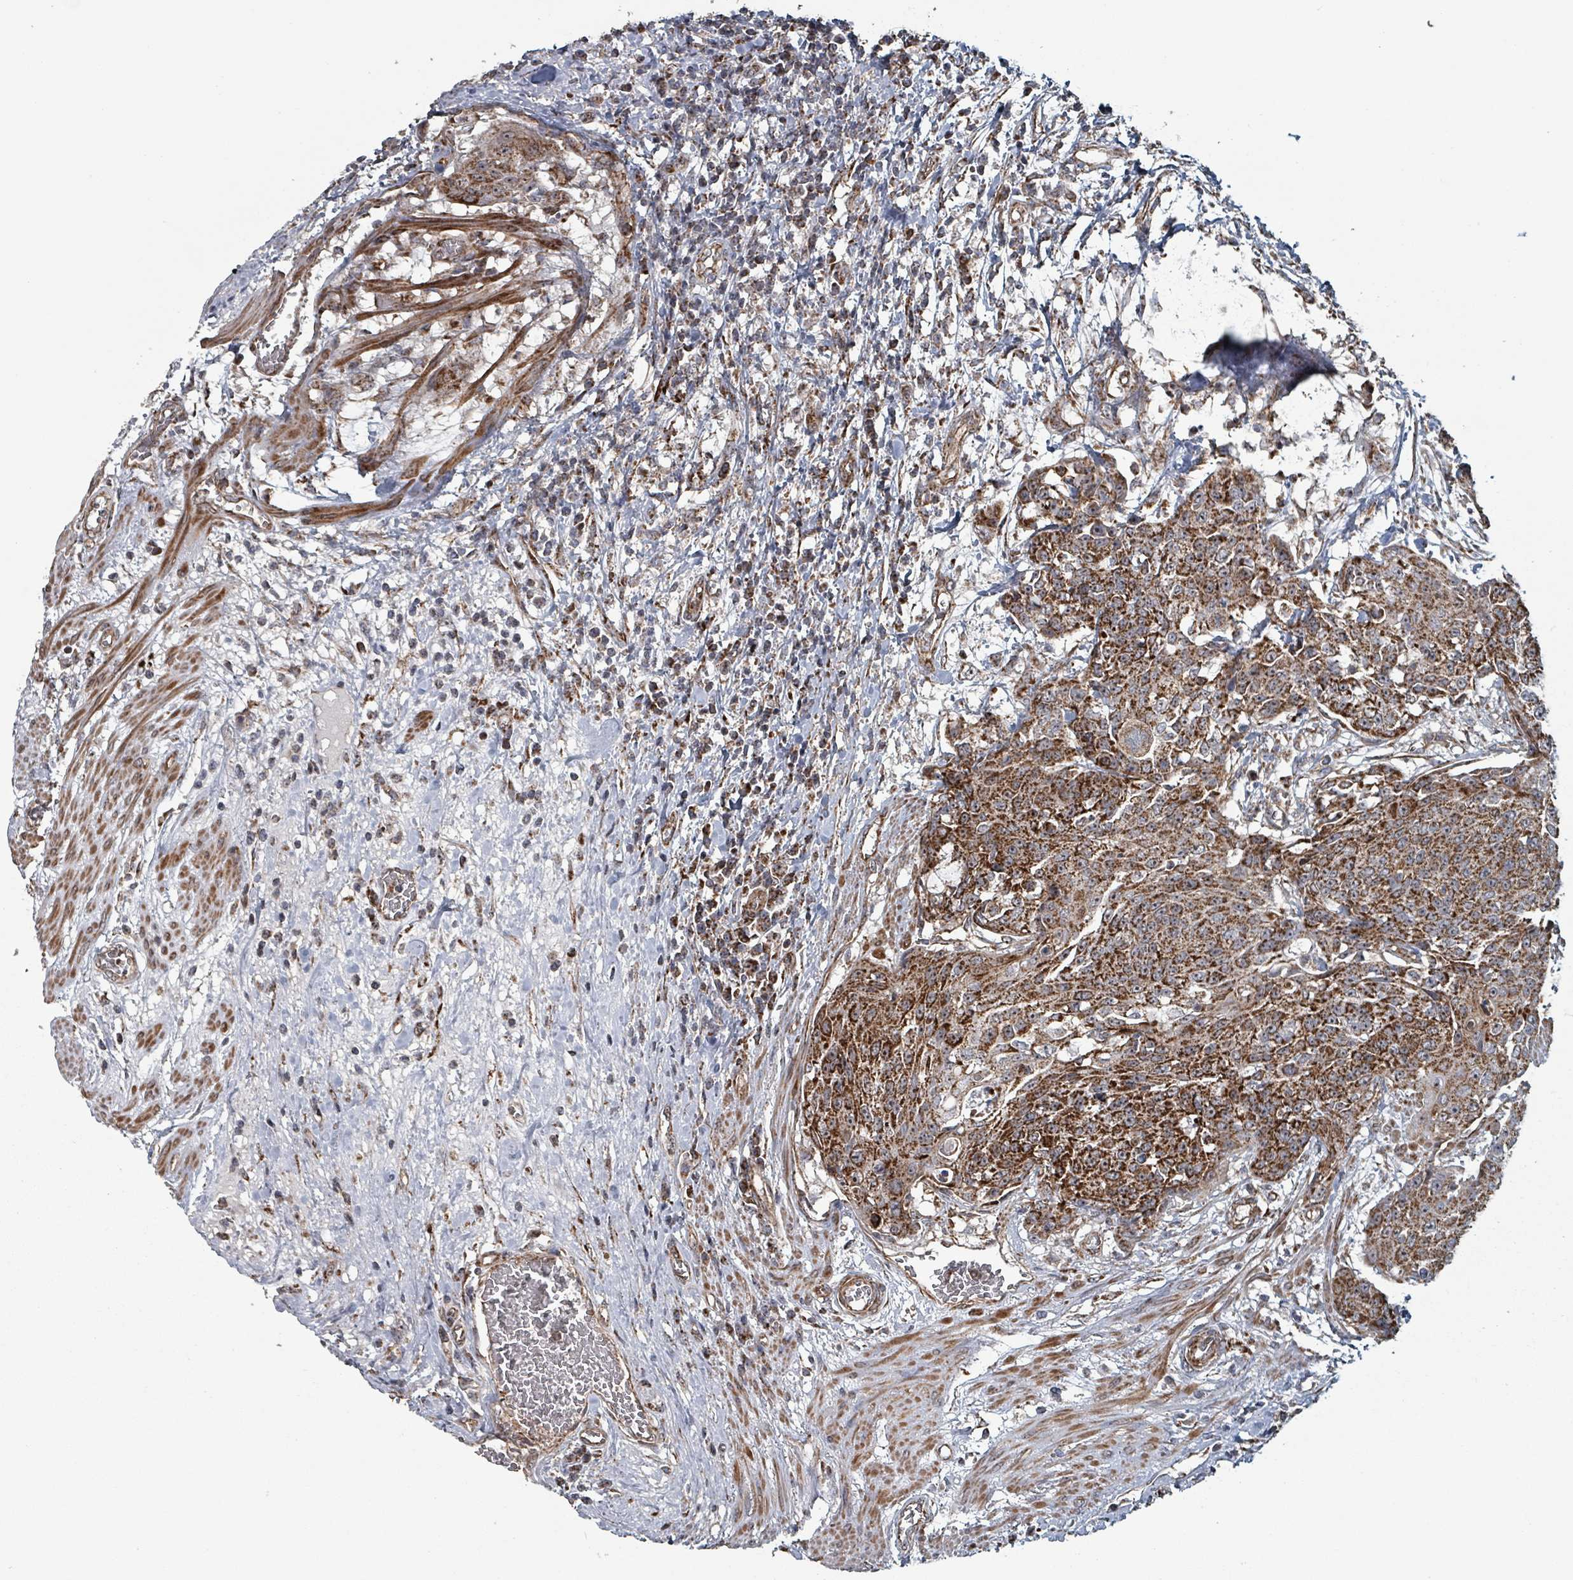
{"staining": {"intensity": "strong", "quantity": ">75%", "location": "cytoplasmic/membranous"}, "tissue": "urothelial cancer", "cell_type": "Tumor cells", "image_type": "cancer", "snomed": [{"axis": "morphology", "description": "Urothelial carcinoma, High grade"}, {"axis": "topography", "description": "Urinary bladder"}], "caption": "DAB immunohistochemical staining of urothelial carcinoma (high-grade) demonstrates strong cytoplasmic/membranous protein positivity in about >75% of tumor cells. Ihc stains the protein of interest in brown and the nuclei are stained blue.", "gene": "MRPL4", "patient": {"sex": "female", "age": 63}}